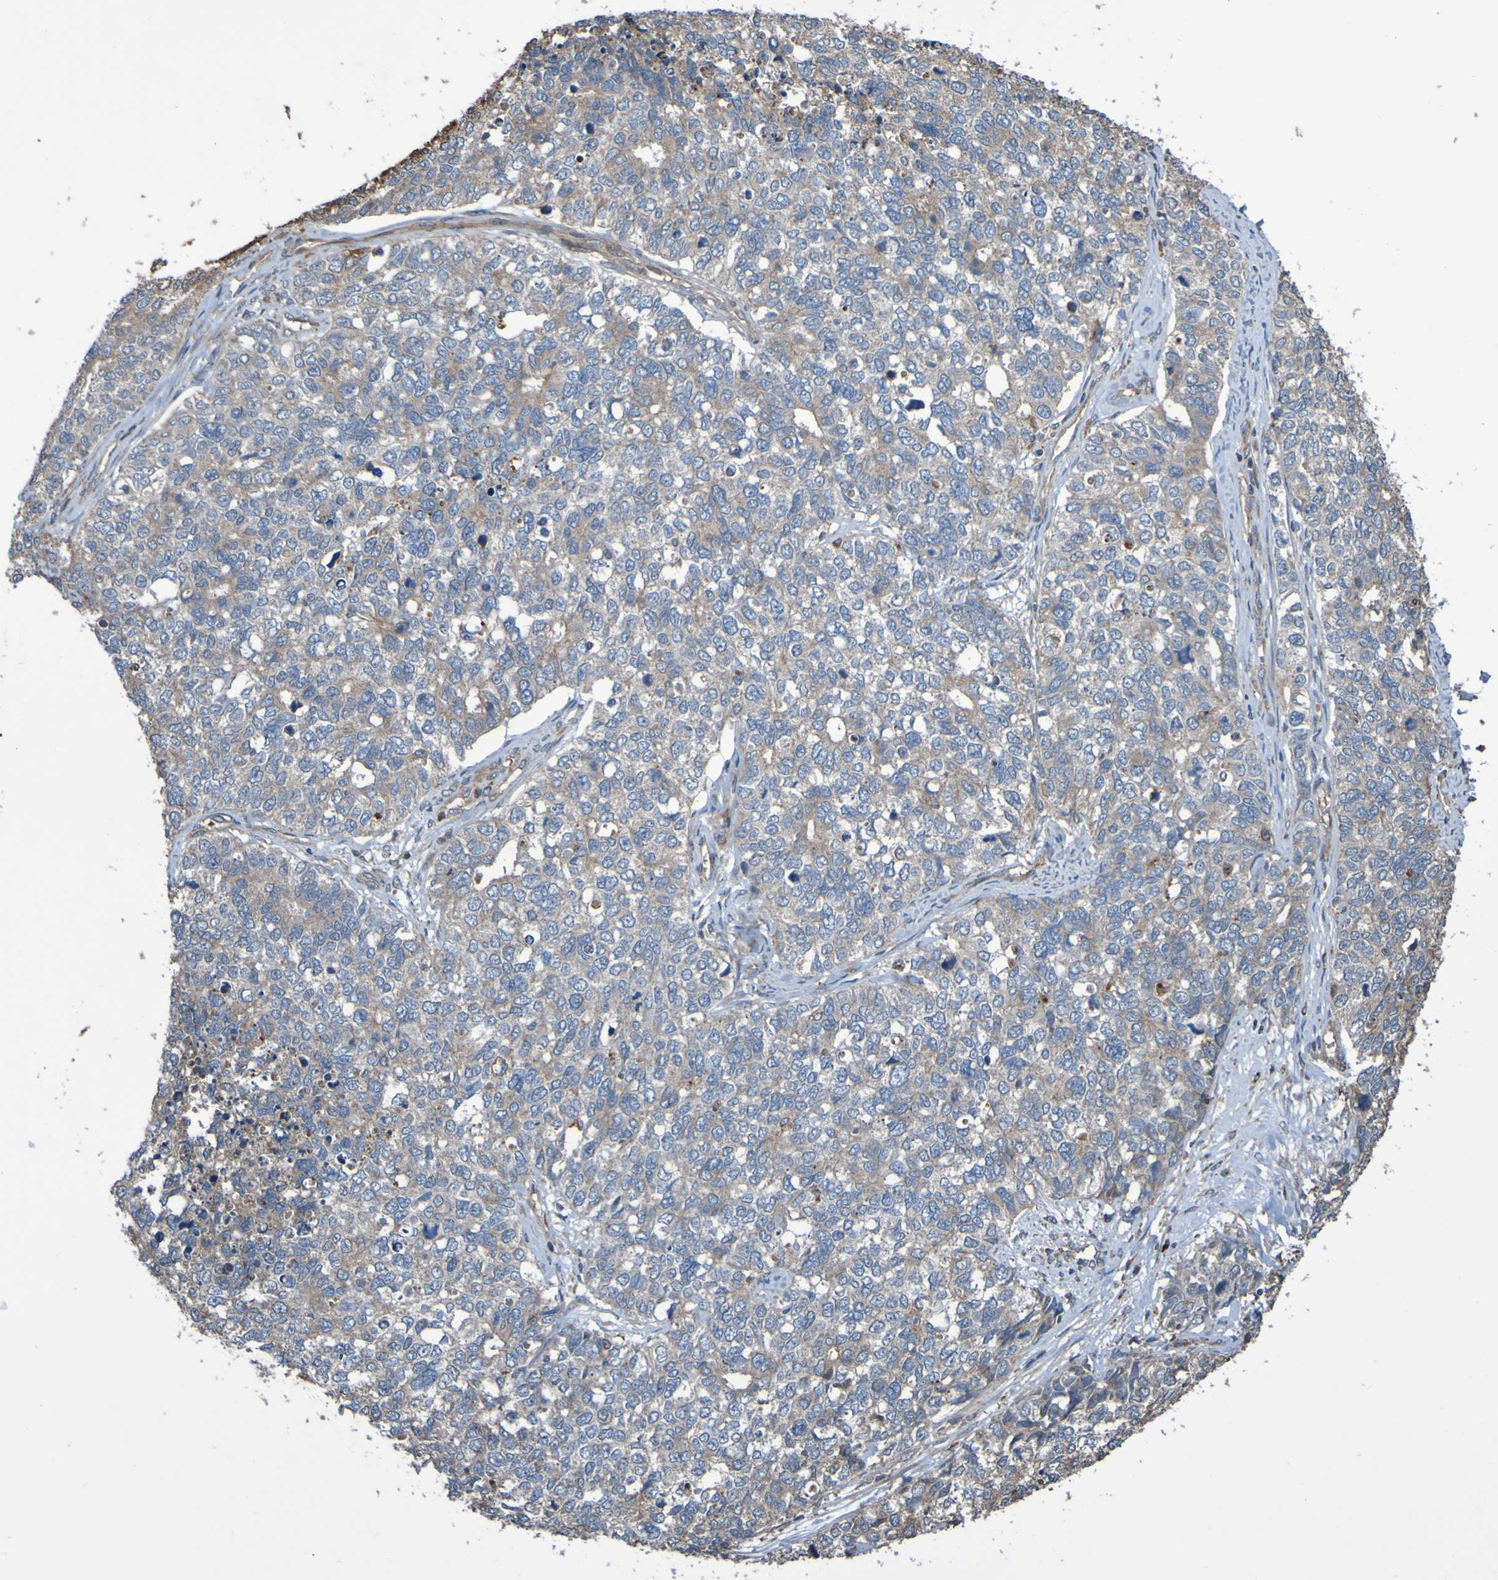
{"staining": {"intensity": "weak", "quantity": ">75%", "location": "cytoplasmic/membranous"}, "tissue": "cervical cancer", "cell_type": "Tumor cells", "image_type": "cancer", "snomed": [{"axis": "morphology", "description": "Squamous cell carcinoma, NOS"}, {"axis": "topography", "description": "Cervix"}], "caption": "This photomicrograph demonstrates immunohistochemistry (IHC) staining of cervical cancer (squamous cell carcinoma), with low weak cytoplasmic/membranous positivity in about >75% of tumor cells.", "gene": "UCN", "patient": {"sex": "female", "age": 63}}